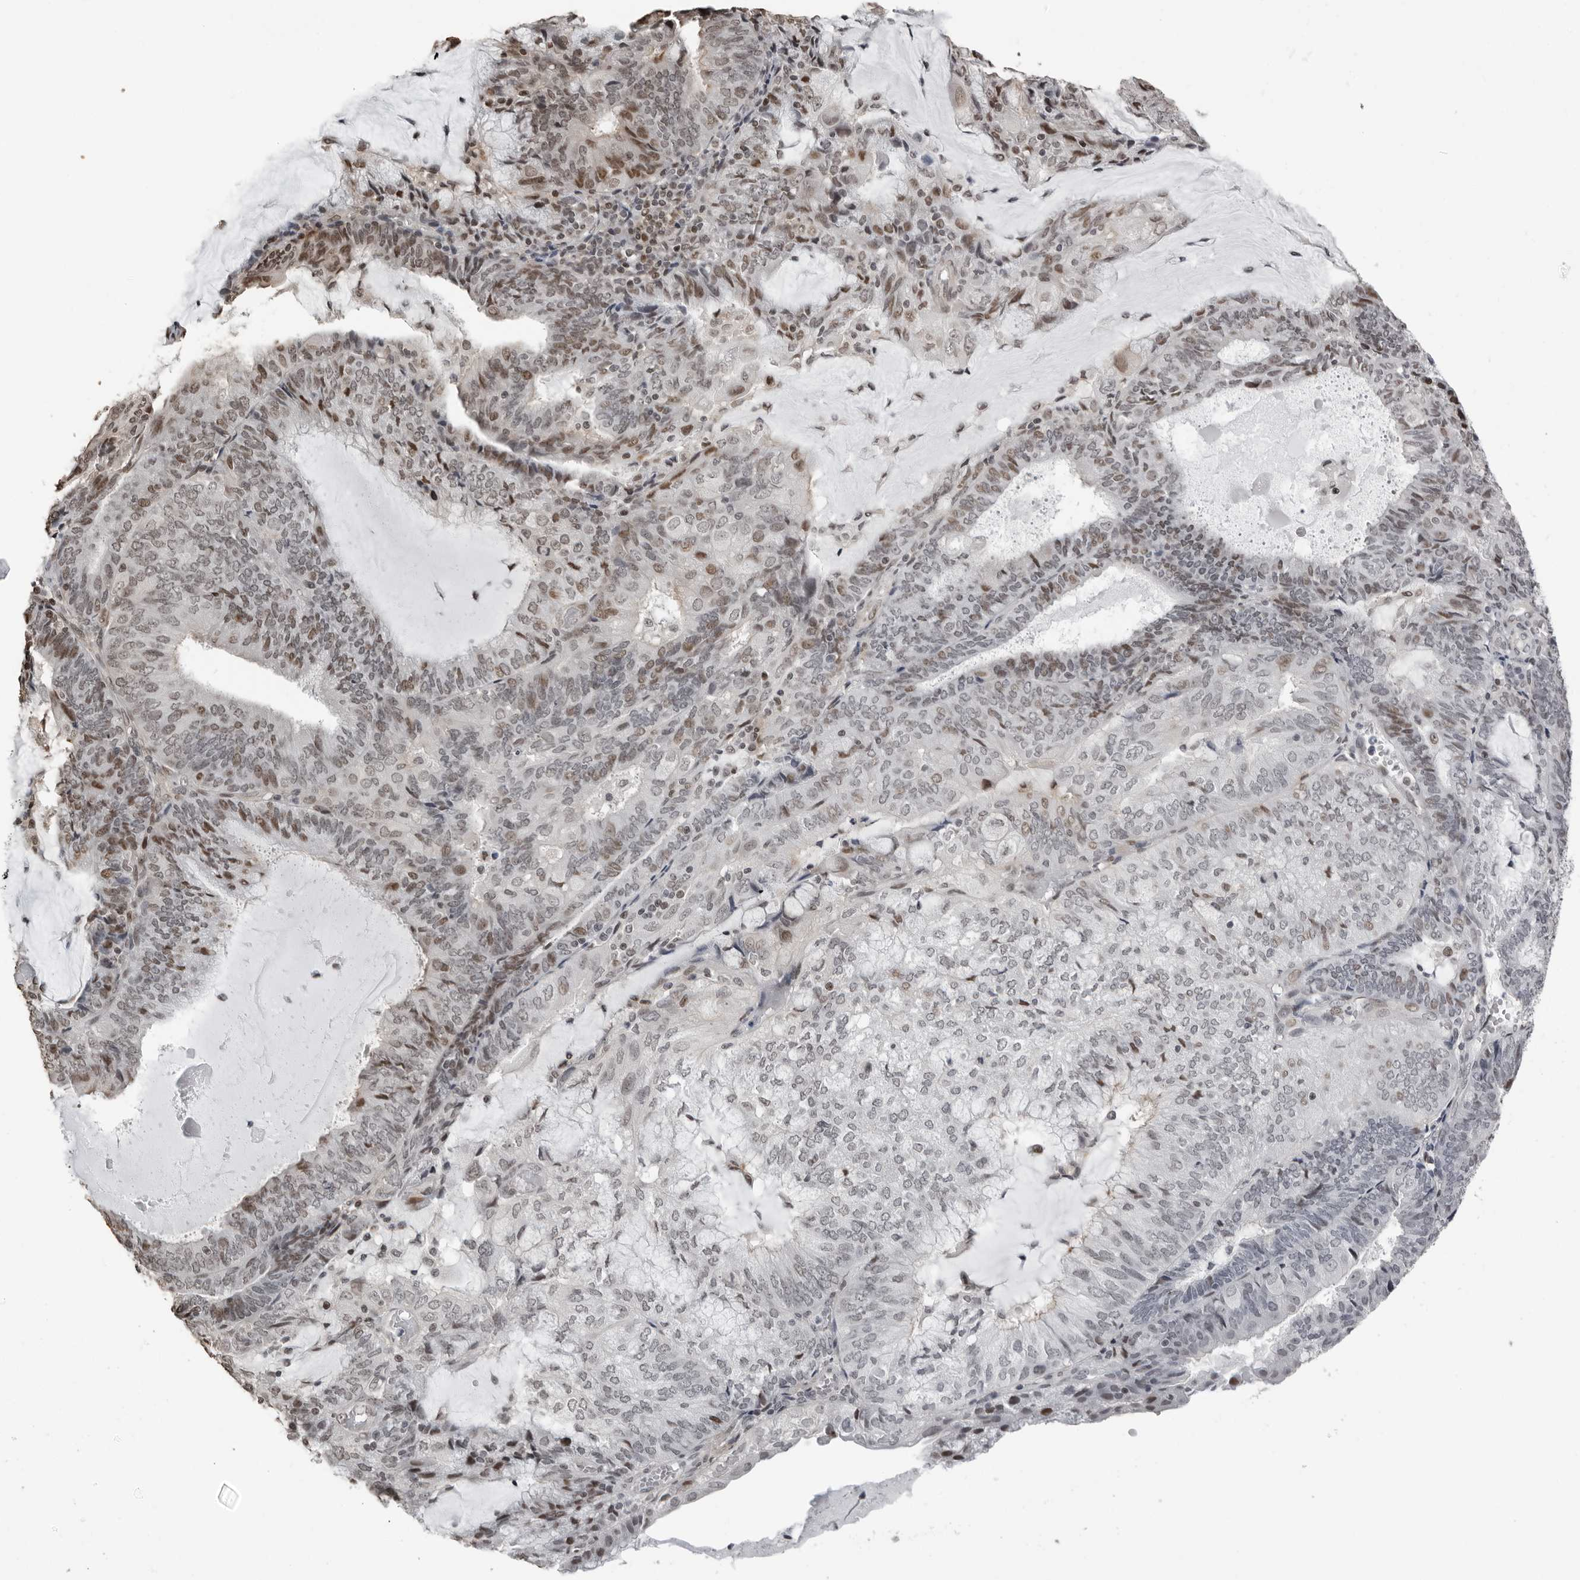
{"staining": {"intensity": "moderate", "quantity": "<25%", "location": "nuclear"}, "tissue": "endometrial cancer", "cell_type": "Tumor cells", "image_type": "cancer", "snomed": [{"axis": "morphology", "description": "Adenocarcinoma, NOS"}, {"axis": "topography", "description": "Endometrium"}], "caption": "DAB (3,3'-diaminobenzidine) immunohistochemical staining of human adenocarcinoma (endometrial) shows moderate nuclear protein positivity in about <25% of tumor cells. The protein is stained brown, and the nuclei are stained in blue (DAB (3,3'-diaminobenzidine) IHC with brightfield microscopy, high magnification).", "gene": "ORC1", "patient": {"sex": "female", "age": 81}}